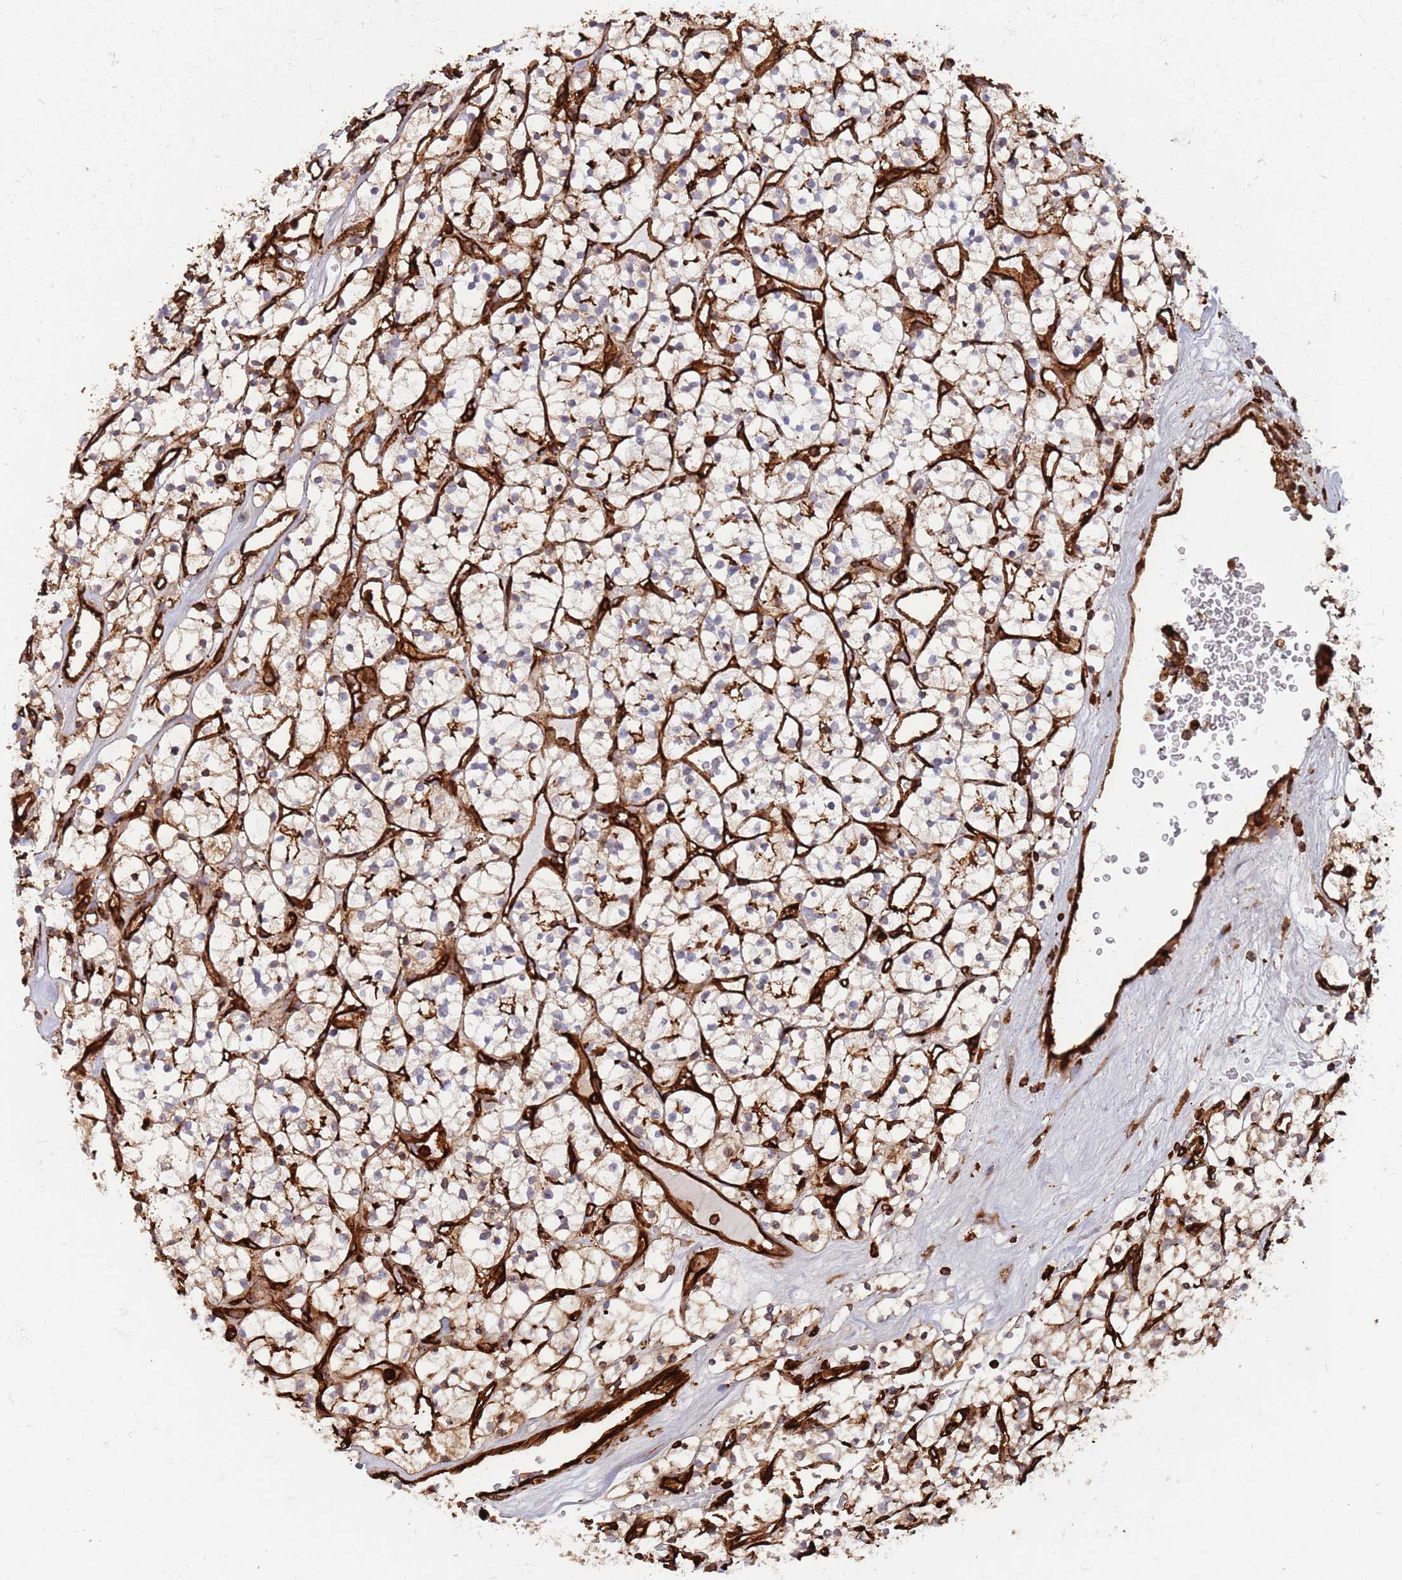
{"staining": {"intensity": "moderate", "quantity": "25%-75%", "location": "cytoplasmic/membranous"}, "tissue": "renal cancer", "cell_type": "Tumor cells", "image_type": "cancer", "snomed": [{"axis": "morphology", "description": "Adenocarcinoma, NOS"}, {"axis": "topography", "description": "Kidney"}], "caption": "DAB immunohistochemical staining of adenocarcinoma (renal) displays moderate cytoplasmic/membranous protein staining in about 25%-75% of tumor cells.", "gene": "KBTBD7", "patient": {"sex": "female", "age": 64}}